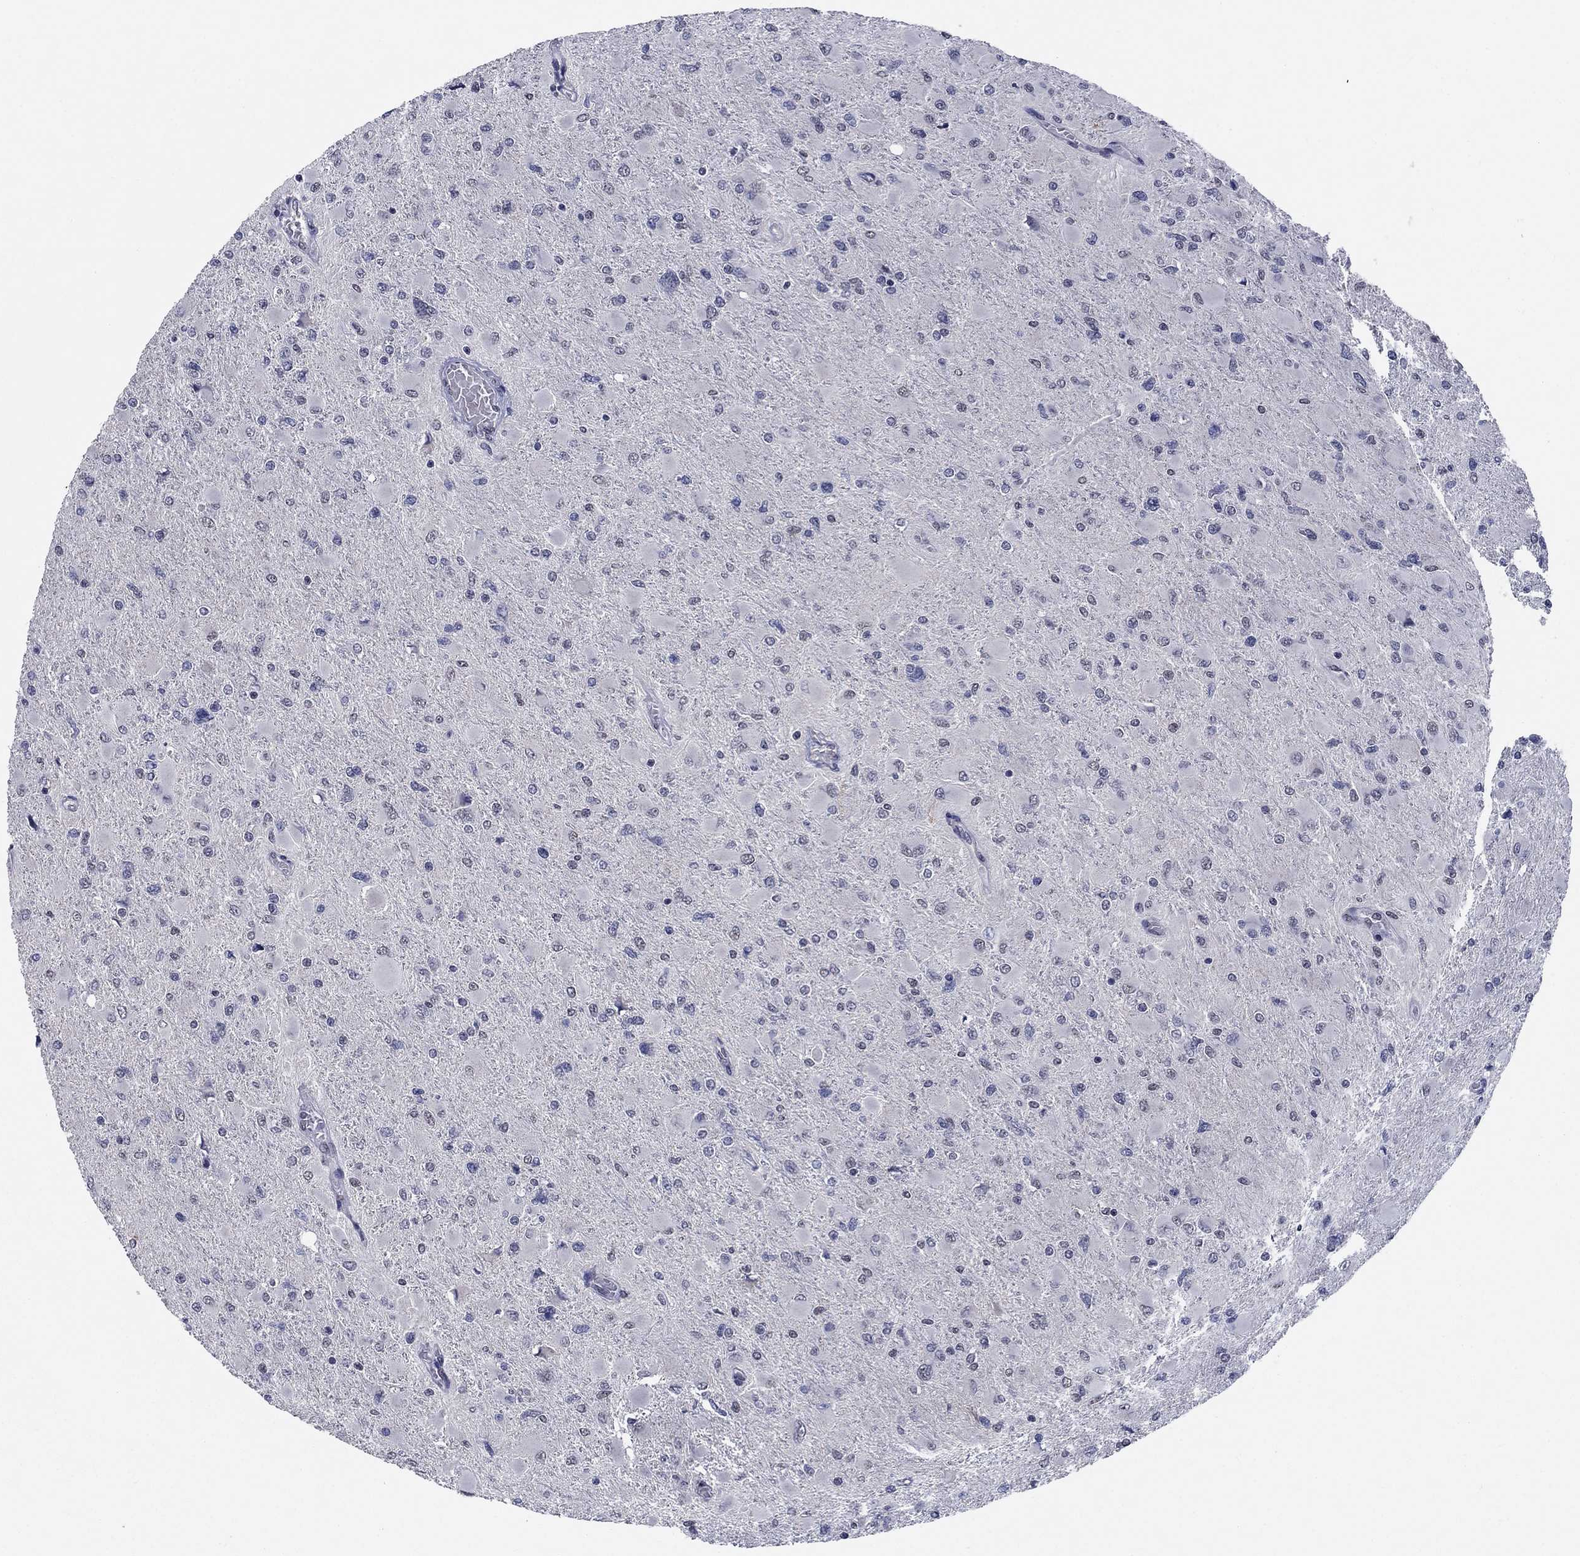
{"staining": {"intensity": "negative", "quantity": "none", "location": "none"}, "tissue": "glioma", "cell_type": "Tumor cells", "image_type": "cancer", "snomed": [{"axis": "morphology", "description": "Glioma, malignant, High grade"}, {"axis": "topography", "description": "Cerebral cortex"}], "caption": "Tumor cells are negative for brown protein staining in malignant glioma (high-grade). Brightfield microscopy of immunohistochemistry (IHC) stained with DAB (3,3'-diaminobenzidine) (brown) and hematoxylin (blue), captured at high magnification.", "gene": "TYMS", "patient": {"sex": "female", "age": 36}}